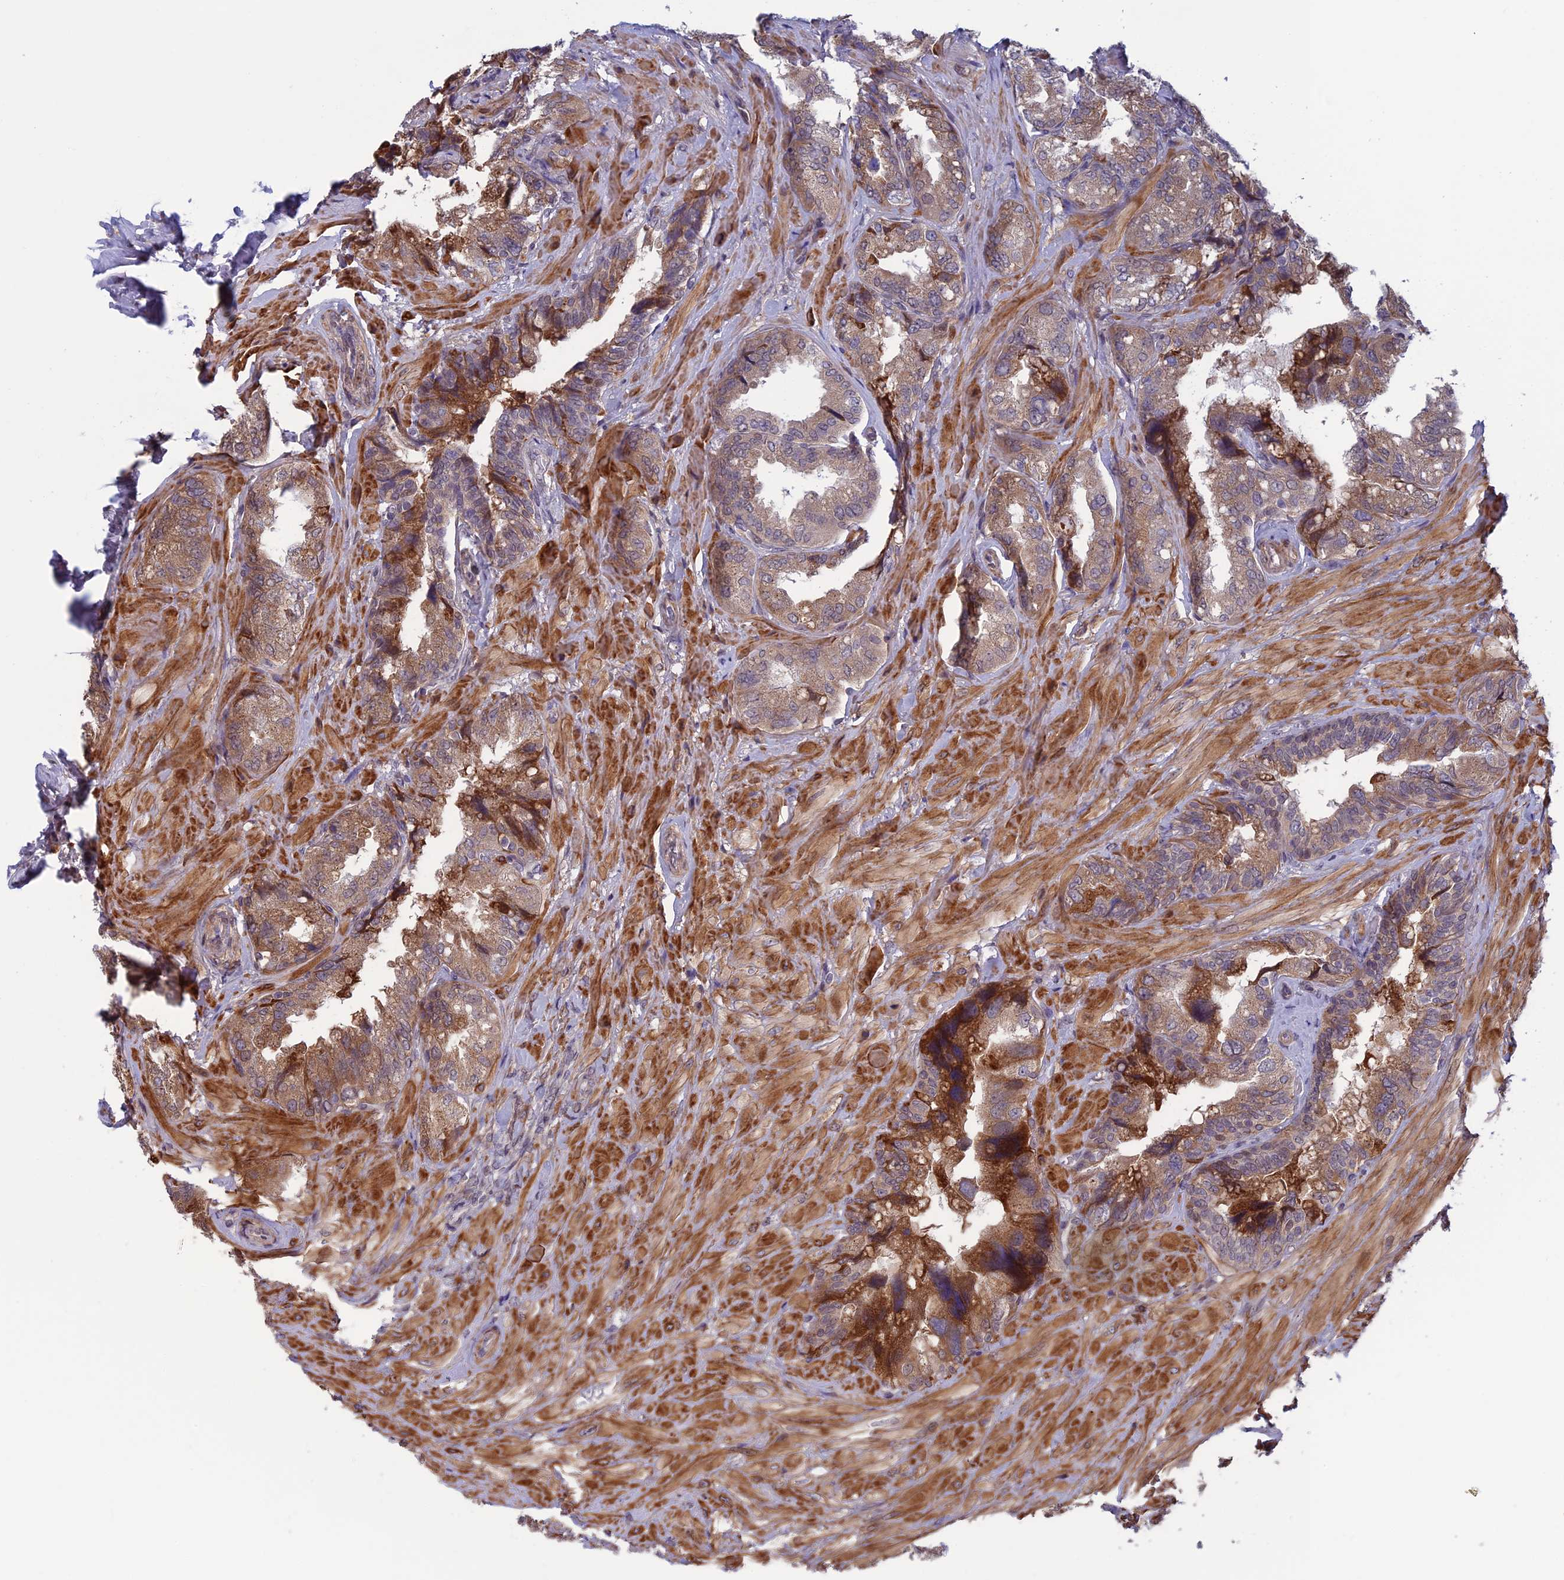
{"staining": {"intensity": "weak", "quantity": "25%-75%", "location": "cytoplasmic/membranous"}, "tissue": "seminal vesicle", "cell_type": "Glandular cells", "image_type": "normal", "snomed": [{"axis": "morphology", "description": "Normal tissue, NOS"}, {"axis": "topography", "description": "Prostate and seminal vesicle, NOS"}, {"axis": "topography", "description": "Prostate"}, {"axis": "topography", "description": "Seminal veicle"}], "caption": "IHC staining of normal seminal vesicle, which shows low levels of weak cytoplasmic/membranous positivity in approximately 25%-75% of glandular cells indicating weak cytoplasmic/membranous protein positivity. The staining was performed using DAB (brown) for protein detection and nuclei were counterstained in hematoxylin (blue).", "gene": "FADS1", "patient": {"sex": "male", "age": 67}}